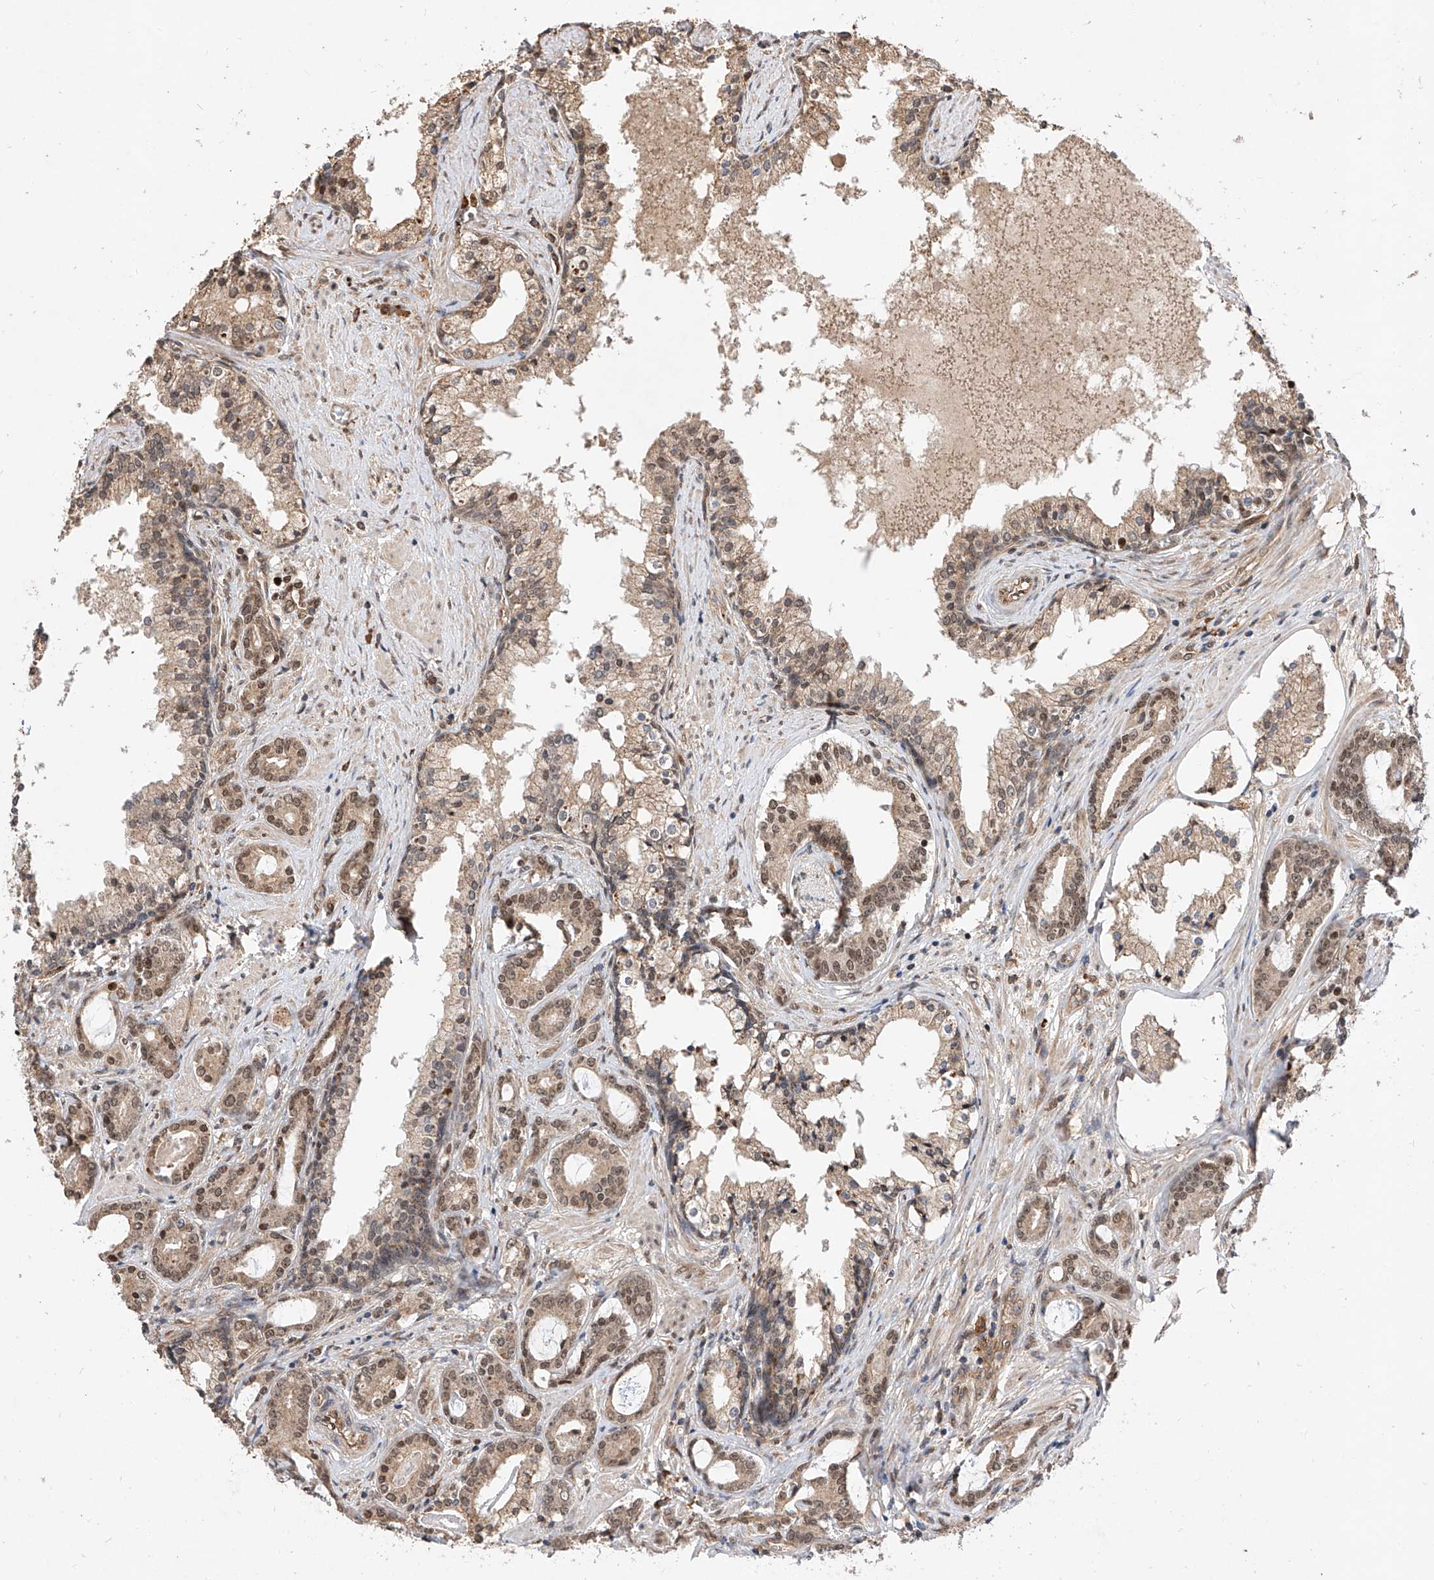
{"staining": {"intensity": "moderate", "quantity": ">75%", "location": "cytoplasmic/membranous,nuclear"}, "tissue": "prostate cancer", "cell_type": "Tumor cells", "image_type": "cancer", "snomed": [{"axis": "morphology", "description": "Adenocarcinoma, High grade"}, {"axis": "topography", "description": "Prostate"}], "caption": "A brown stain highlights moderate cytoplasmic/membranous and nuclear positivity of a protein in prostate cancer tumor cells.", "gene": "RILPL2", "patient": {"sex": "male", "age": 58}}